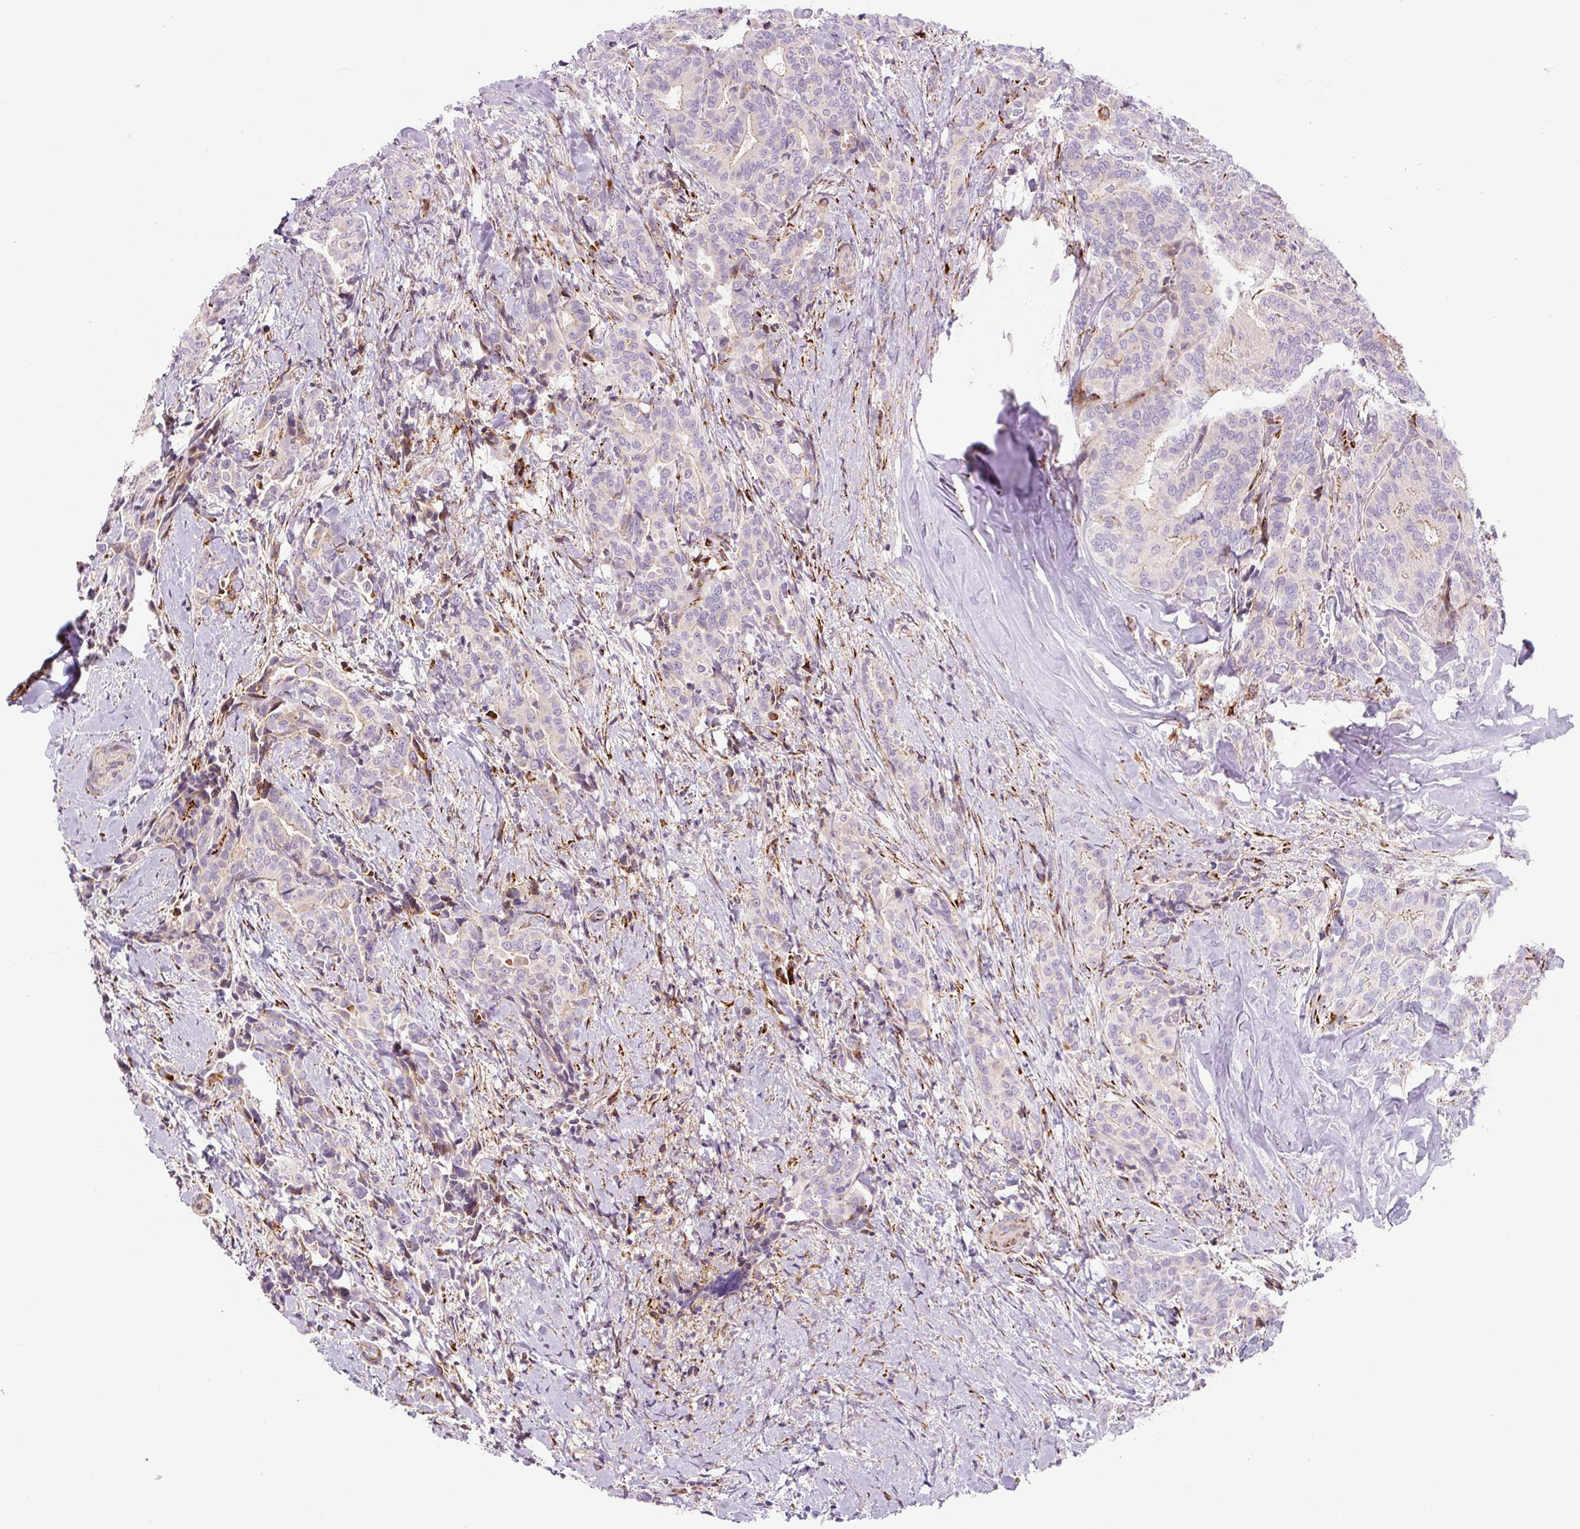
{"staining": {"intensity": "negative", "quantity": "none", "location": "none"}, "tissue": "thyroid cancer", "cell_type": "Tumor cells", "image_type": "cancer", "snomed": [{"axis": "morphology", "description": "Papillary adenocarcinoma, NOS"}, {"axis": "topography", "description": "Thyroid gland"}], "caption": "Immunohistochemistry (IHC) of human thyroid cancer (papillary adenocarcinoma) reveals no staining in tumor cells.", "gene": "DISP3", "patient": {"sex": "male", "age": 61}}